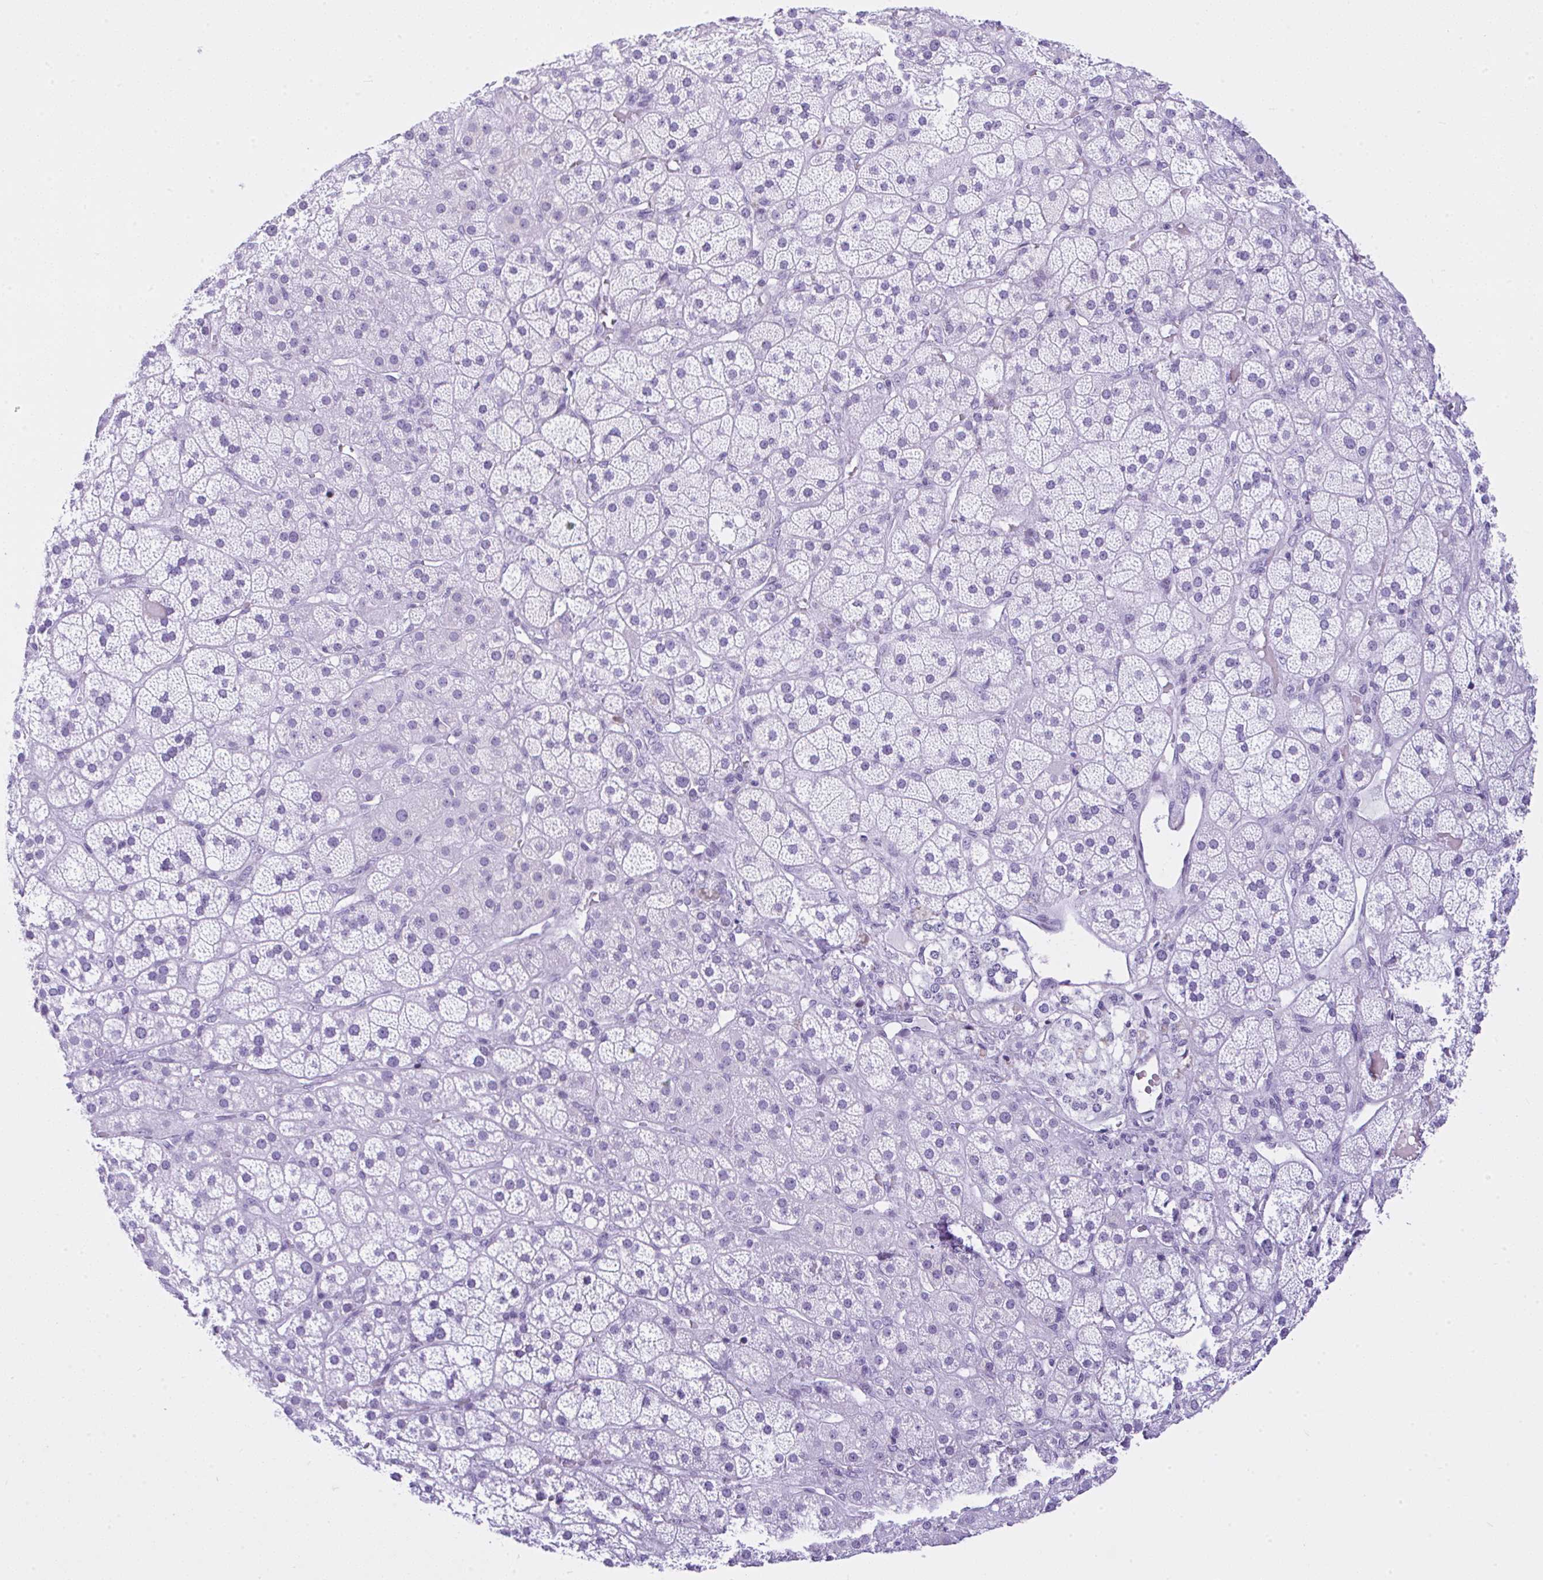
{"staining": {"intensity": "negative", "quantity": "none", "location": "none"}, "tissue": "adrenal gland", "cell_type": "Glandular cells", "image_type": "normal", "snomed": [{"axis": "morphology", "description": "Normal tissue, NOS"}, {"axis": "topography", "description": "Adrenal gland"}], "caption": "IHC photomicrograph of unremarkable adrenal gland: adrenal gland stained with DAB displays no significant protein expression in glandular cells. (Stains: DAB immunohistochemistry (IHC) with hematoxylin counter stain, Microscopy: brightfield microscopy at high magnification).", "gene": "KRT27", "patient": {"sex": "male", "age": 57}}